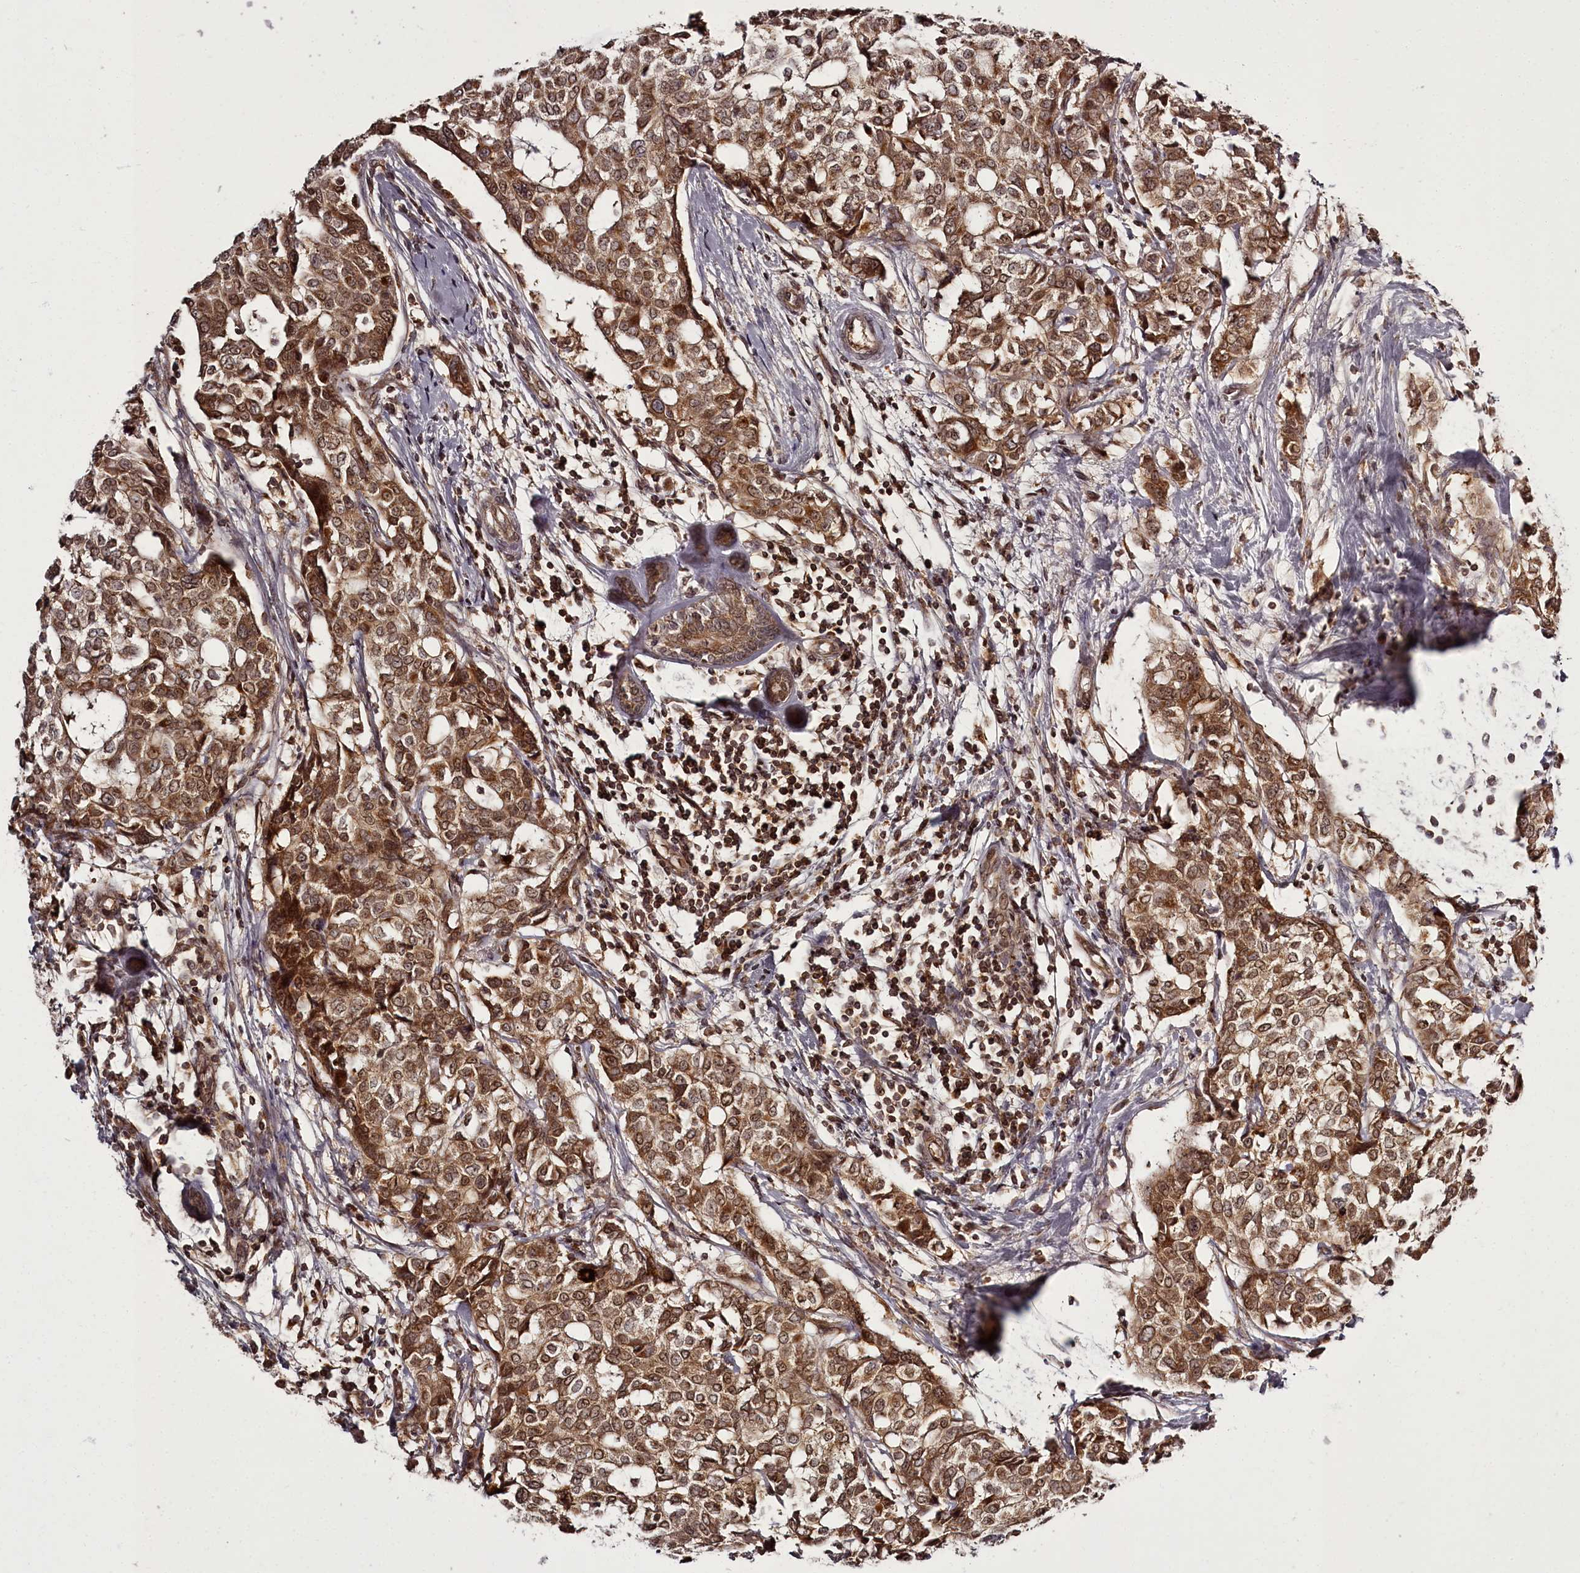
{"staining": {"intensity": "moderate", "quantity": ">75%", "location": "cytoplasmic/membranous,nuclear"}, "tissue": "breast cancer", "cell_type": "Tumor cells", "image_type": "cancer", "snomed": [{"axis": "morphology", "description": "Lobular carcinoma"}, {"axis": "topography", "description": "Breast"}], "caption": "Brown immunohistochemical staining in human breast cancer (lobular carcinoma) displays moderate cytoplasmic/membranous and nuclear expression in about >75% of tumor cells.", "gene": "PCBP2", "patient": {"sex": "female", "age": 51}}